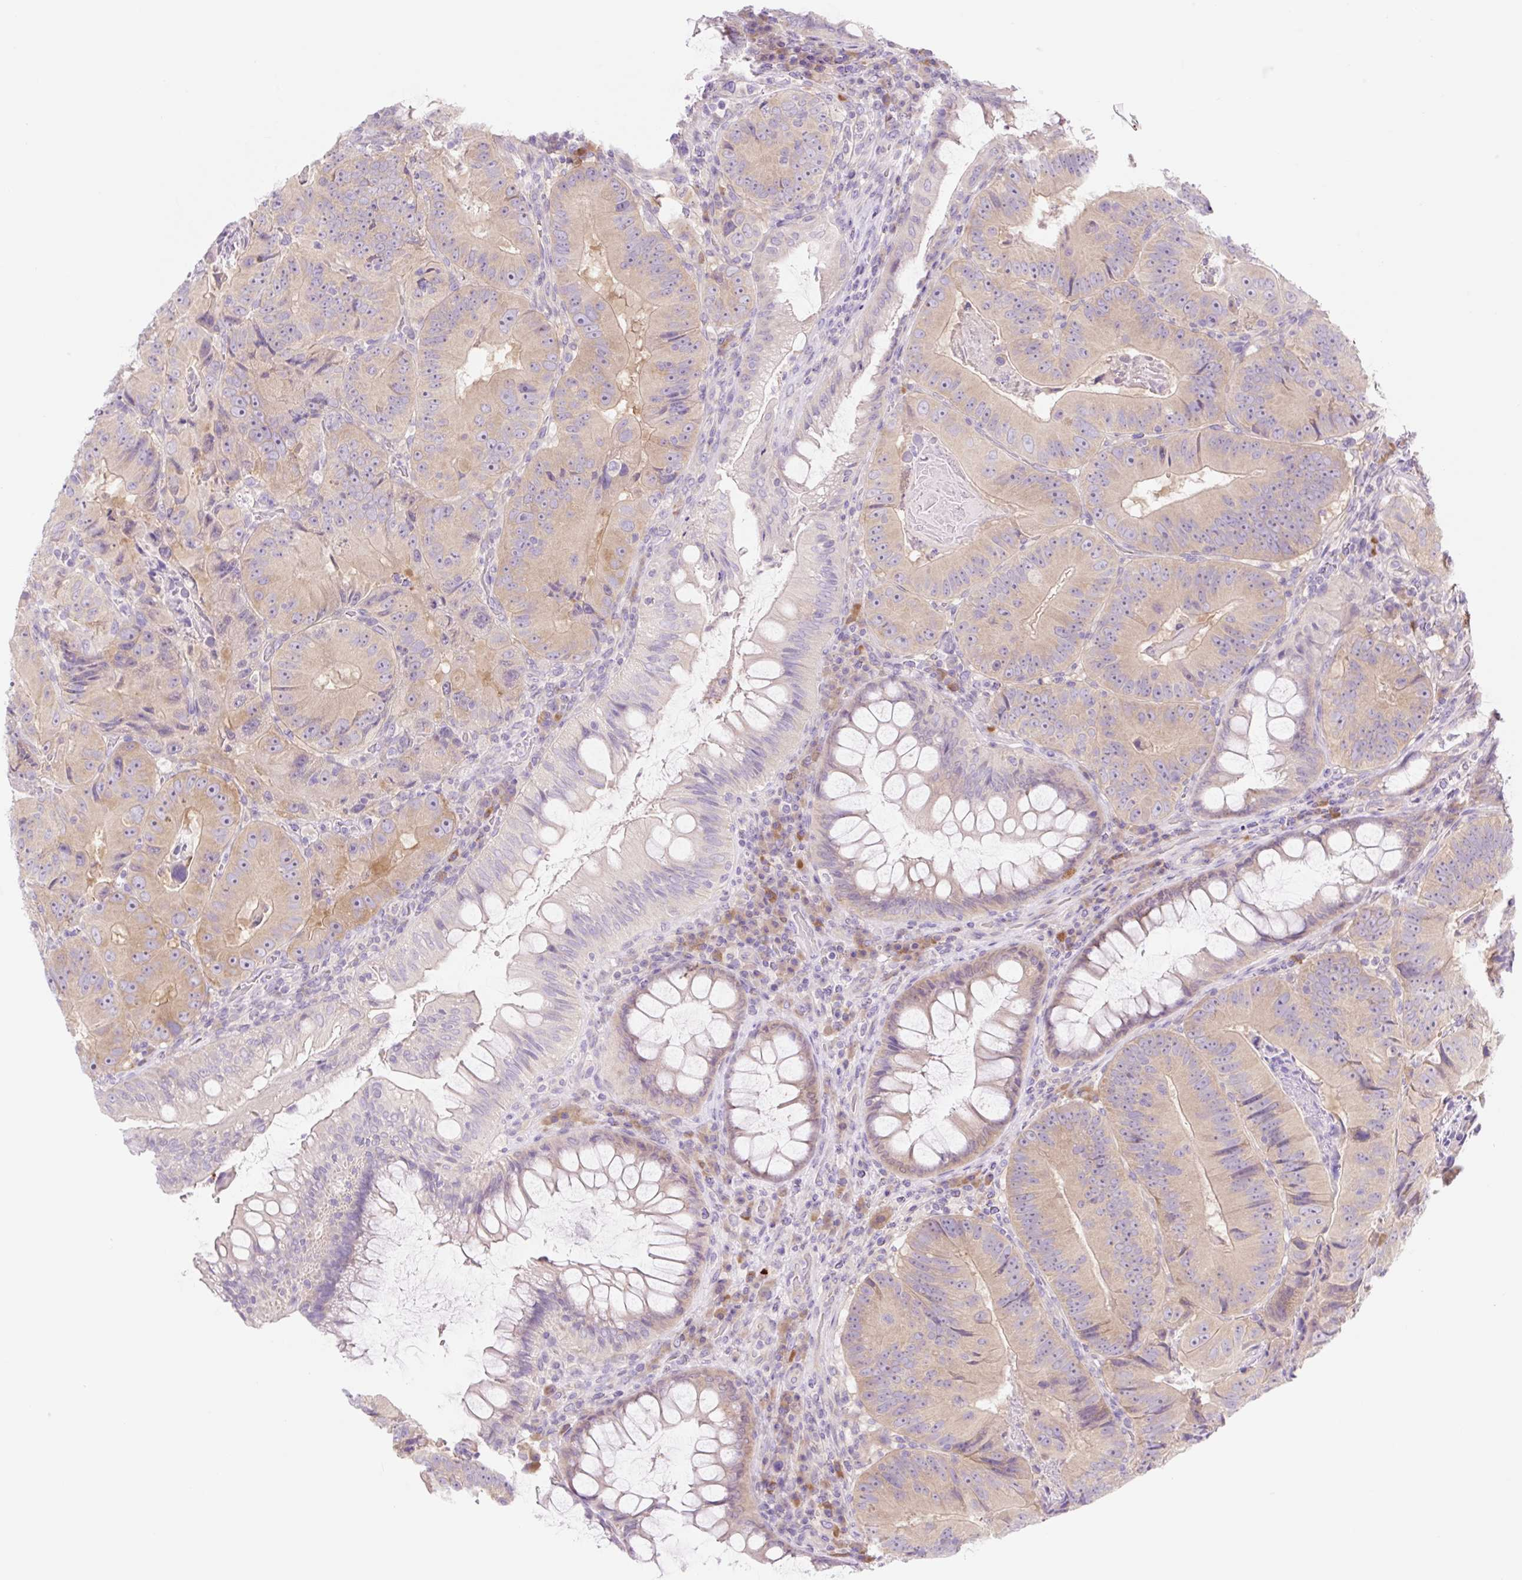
{"staining": {"intensity": "weak", "quantity": "25%-75%", "location": "cytoplasmic/membranous"}, "tissue": "colorectal cancer", "cell_type": "Tumor cells", "image_type": "cancer", "snomed": [{"axis": "morphology", "description": "Adenocarcinoma, NOS"}, {"axis": "topography", "description": "Colon"}], "caption": "Protein positivity by immunohistochemistry displays weak cytoplasmic/membranous expression in about 25%-75% of tumor cells in adenocarcinoma (colorectal).", "gene": "CELF6", "patient": {"sex": "female", "age": 86}}